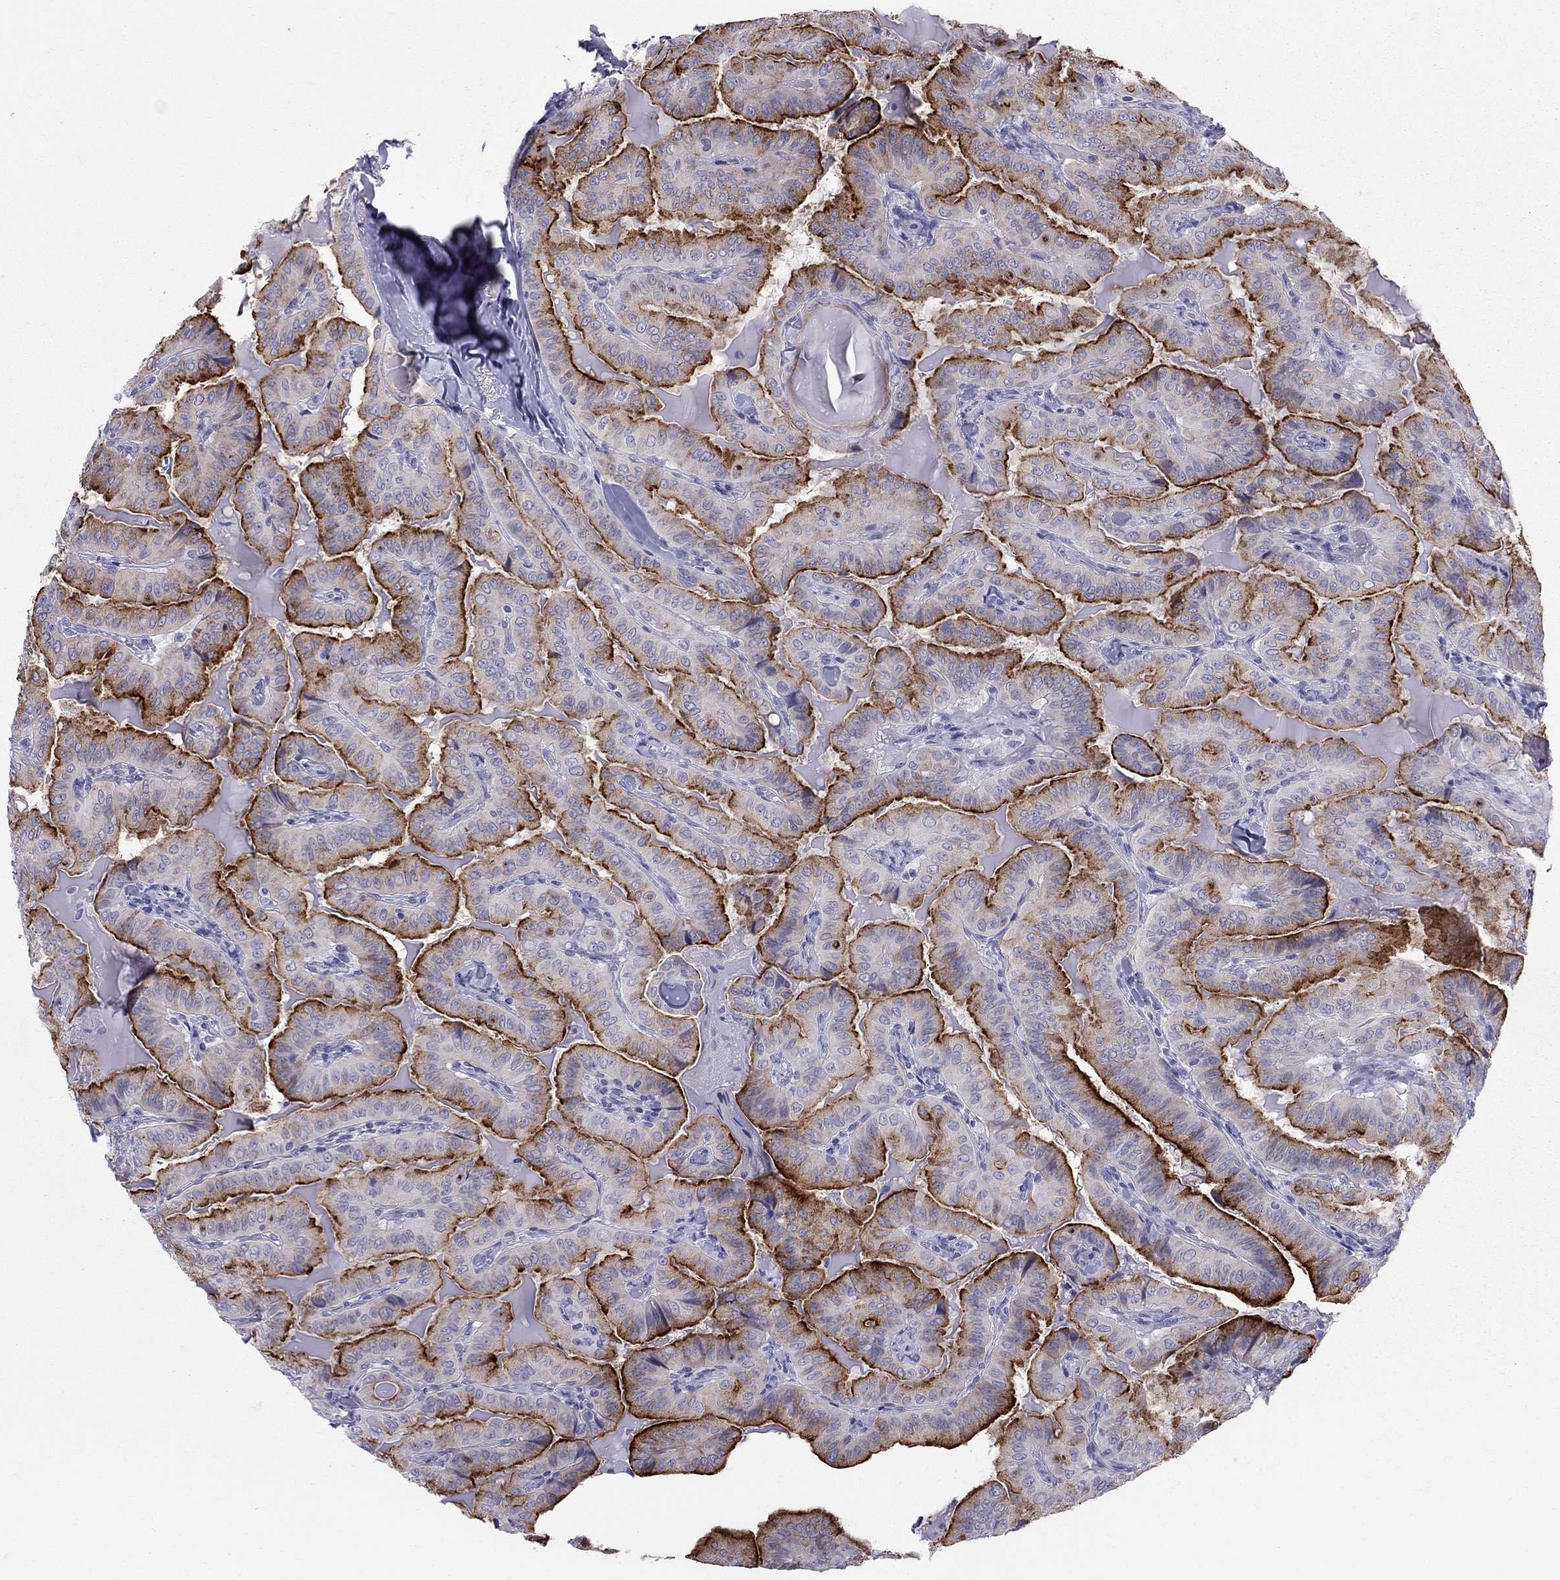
{"staining": {"intensity": "strong", "quantity": ">75%", "location": "cytoplasmic/membranous"}, "tissue": "thyroid cancer", "cell_type": "Tumor cells", "image_type": "cancer", "snomed": [{"axis": "morphology", "description": "Papillary adenocarcinoma, NOS"}, {"axis": "topography", "description": "Thyroid gland"}], "caption": "A micrograph of thyroid cancer (papillary adenocarcinoma) stained for a protein reveals strong cytoplasmic/membranous brown staining in tumor cells.", "gene": "MUC15", "patient": {"sex": "female", "age": 68}}